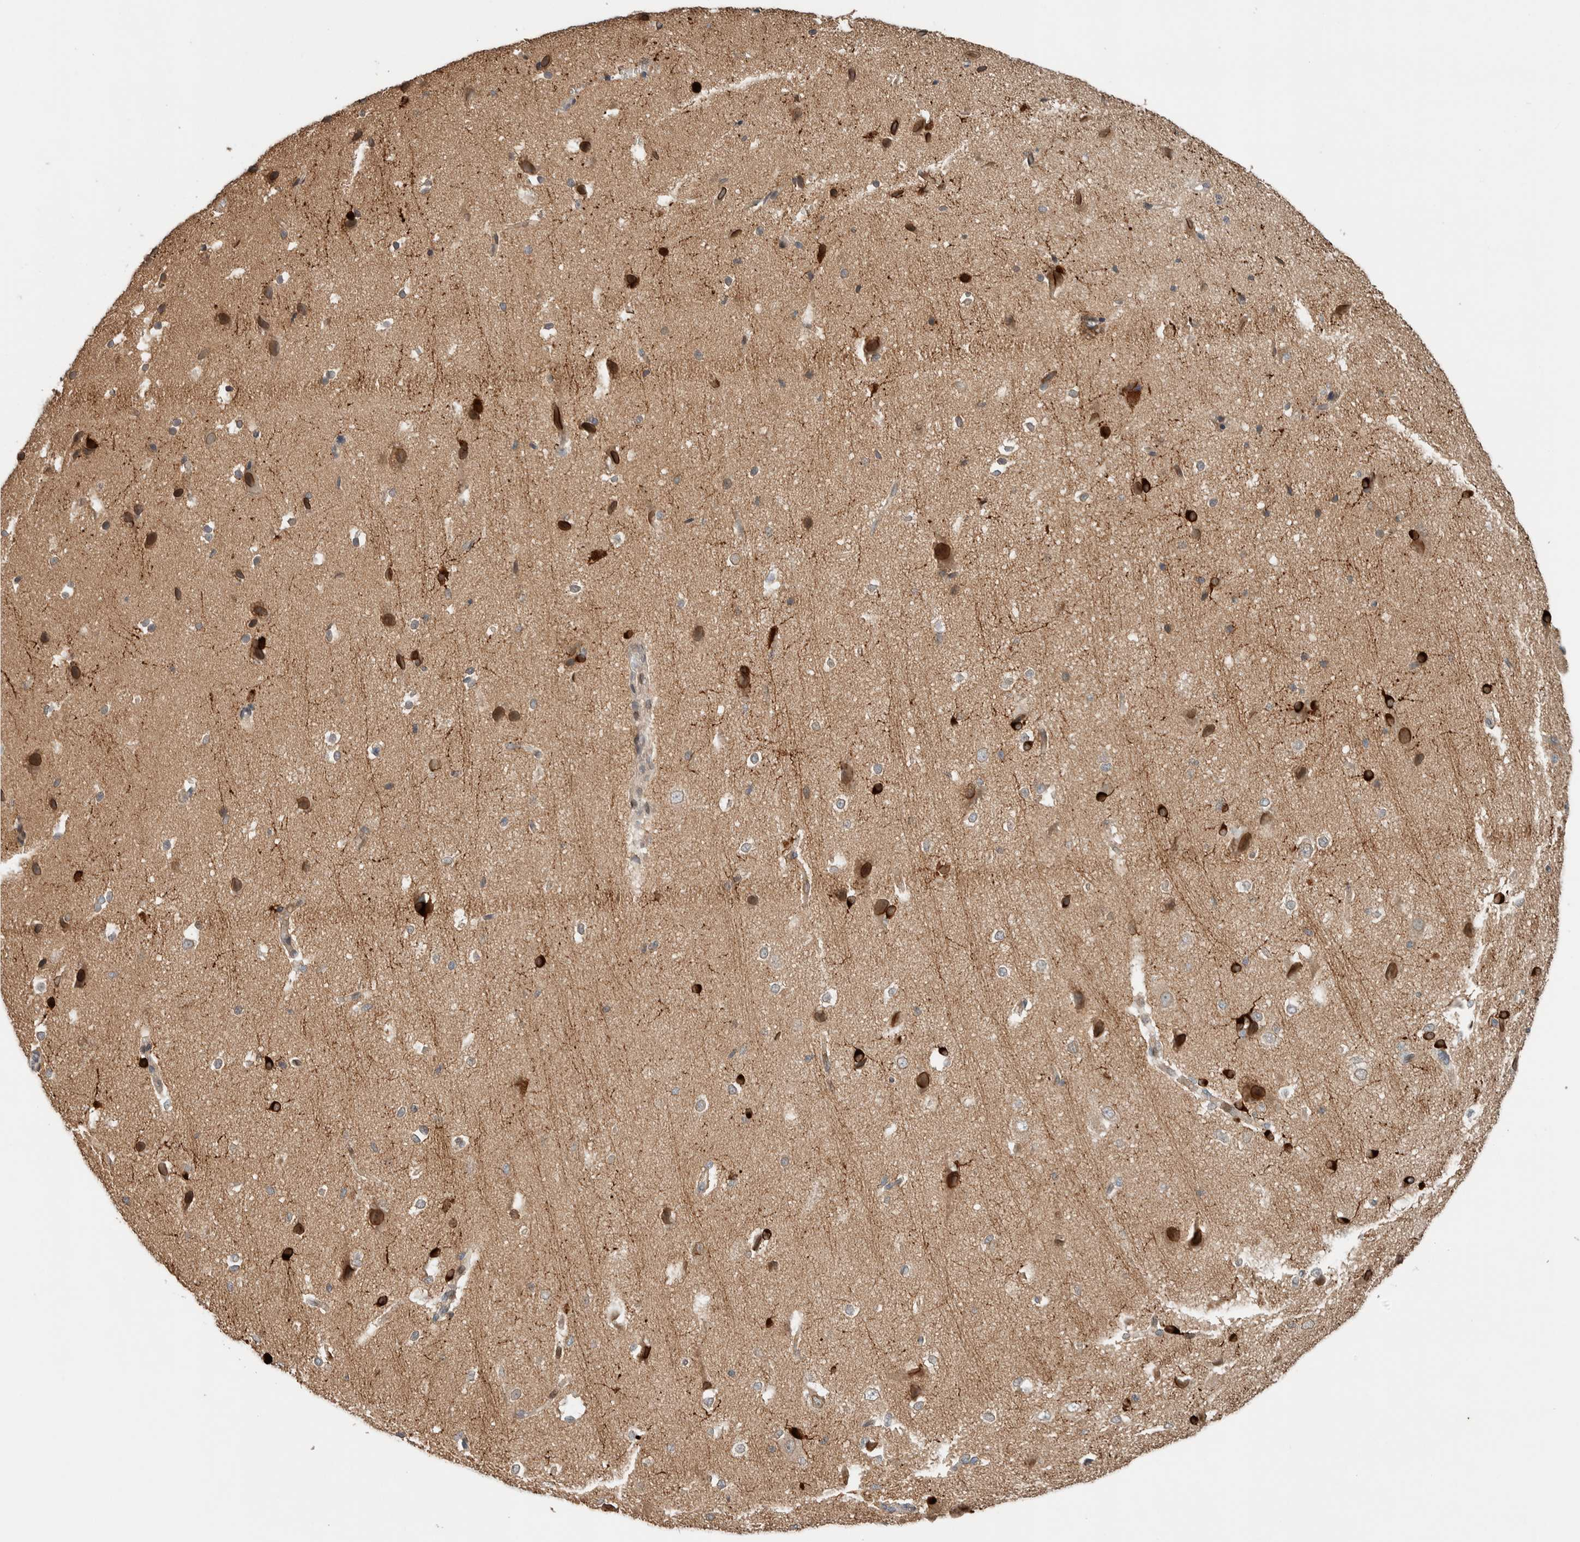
{"staining": {"intensity": "negative", "quantity": "none", "location": "none"}, "tissue": "cerebral cortex", "cell_type": "Endothelial cells", "image_type": "normal", "snomed": [{"axis": "morphology", "description": "Normal tissue, NOS"}, {"axis": "morphology", "description": "Developmental malformation"}, {"axis": "topography", "description": "Cerebral cortex"}], "caption": "IHC photomicrograph of normal human cerebral cortex stained for a protein (brown), which exhibits no positivity in endothelial cells. (DAB immunohistochemistry visualized using brightfield microscopy, high magnification).", "gene": "NBR1", "patient": {"sex": "female", "age": 30}}